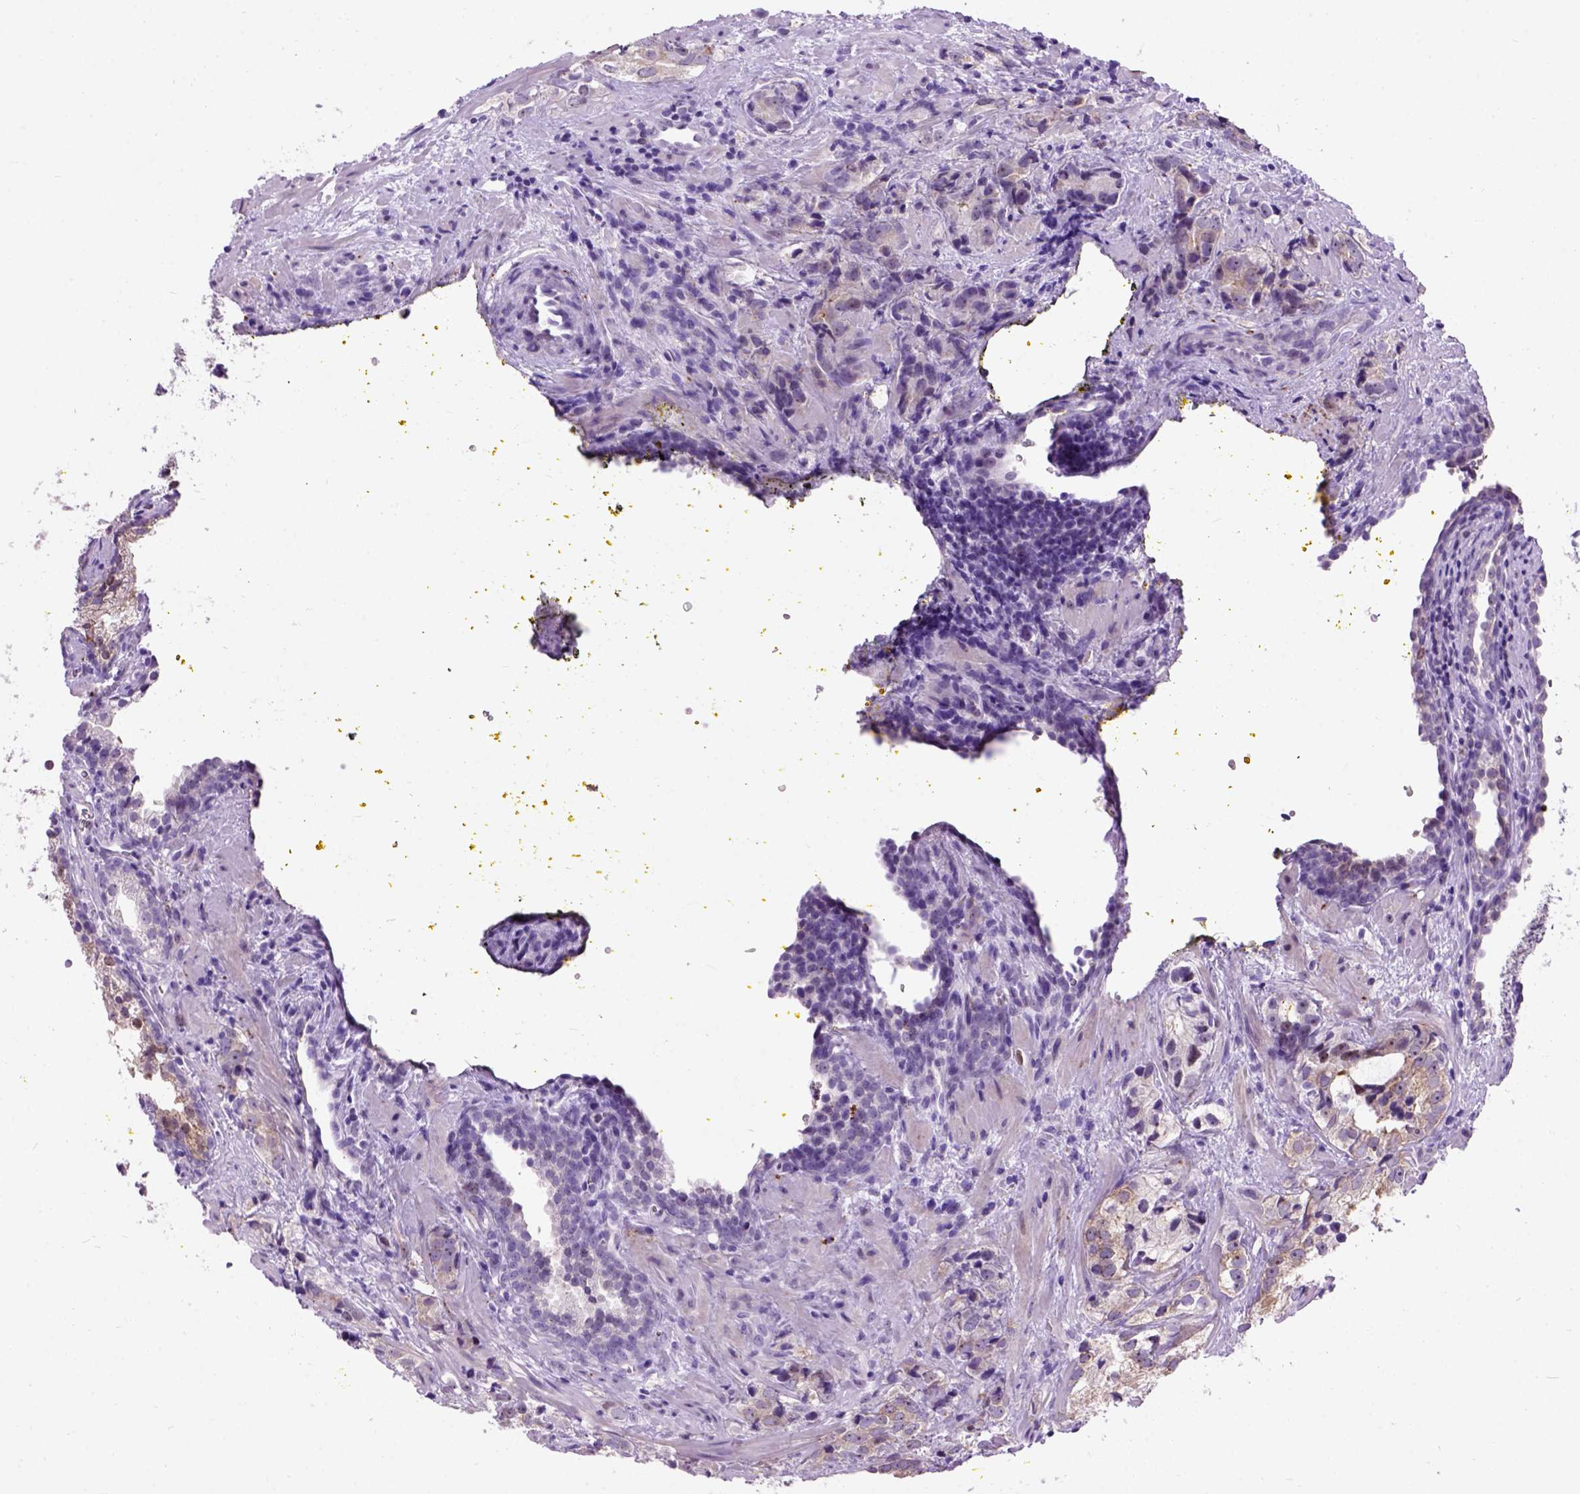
{"staining": {"intensity": "weak", "quantity": "25%-75%", "location": "cytoplasmic/membranous"}, "tissue": "prostate cancer", "cell_type": "Tumor cells", "image_type": "cancer", "snomed": [{"axis": "morphology", "description": "Adenocarcinoma, NOS"}, {"axis": "topography", "description": "Prostate and seminal vesicle, NOS"}], "caption": "Human prostate cancer (adenocarcinoma) stained with a brown dye reveals weak cytoplasmic/membranous positive positivity in approximately 25%-75% of tumor cells.", "gene": "MAPT", "patient": {"sex": "male", "age": 63}}